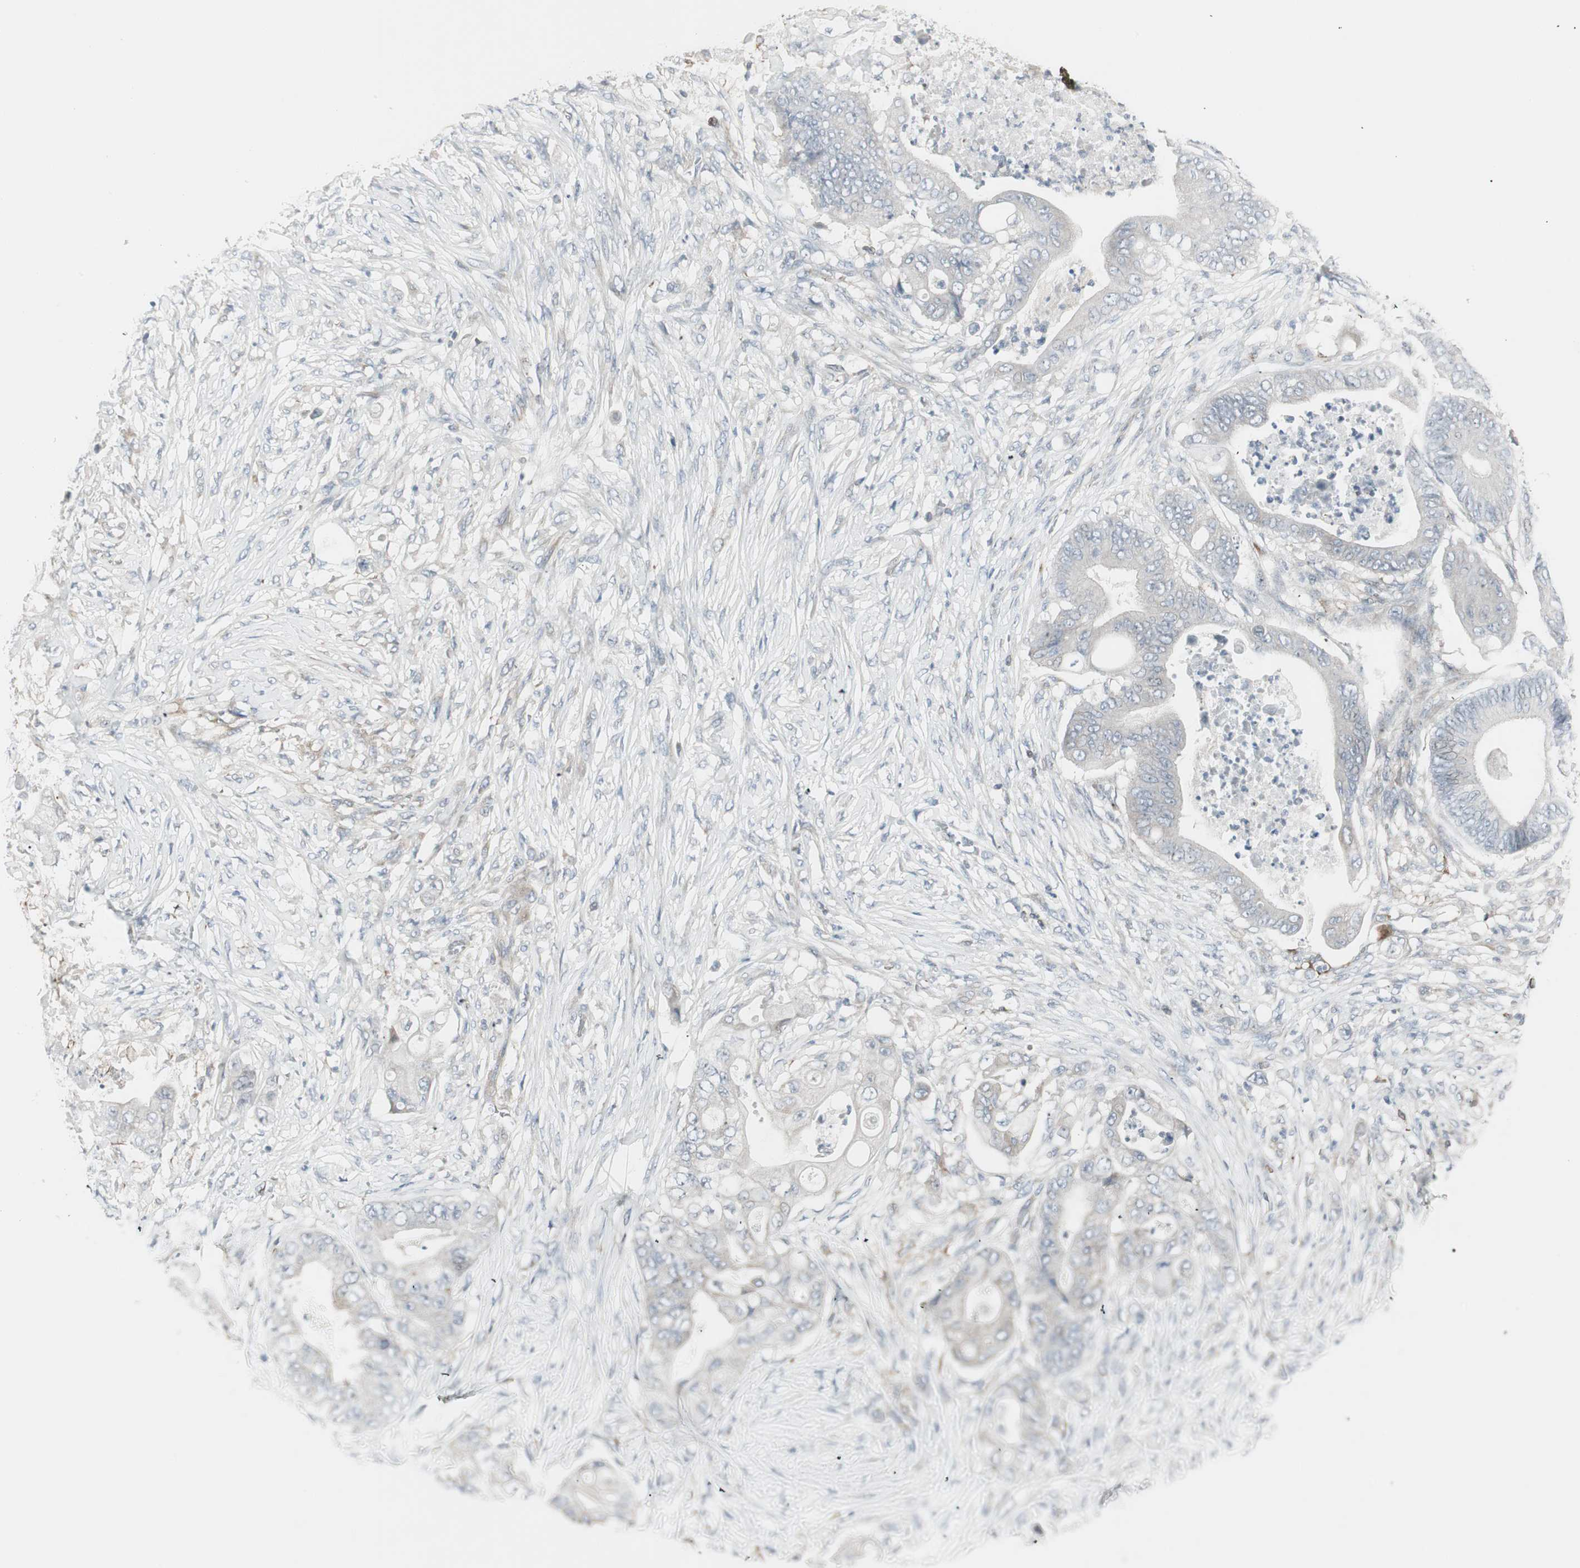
{"staining": {"intensity": "negative", "quantity": "none", "location": "none"}, "tissue": "stomach cancer", "cell_type": "Tumor cells", "image_type": "cancer", "snomed": [{"axis": "morphology", "description": "Adenocarcinoma, NOS"}, {"axis": "topography", "description": "Stomach"}], "caption": "This image is of stomach cancer (adenocarcinoma) stained with immunohistochemistry (IHC) to label a protein in brown with the nuclei are counter-stained blue. There is no staining in tumor cells.", "gene": "MAP4K4", "patient": {"sex": "female", "age": 73}}